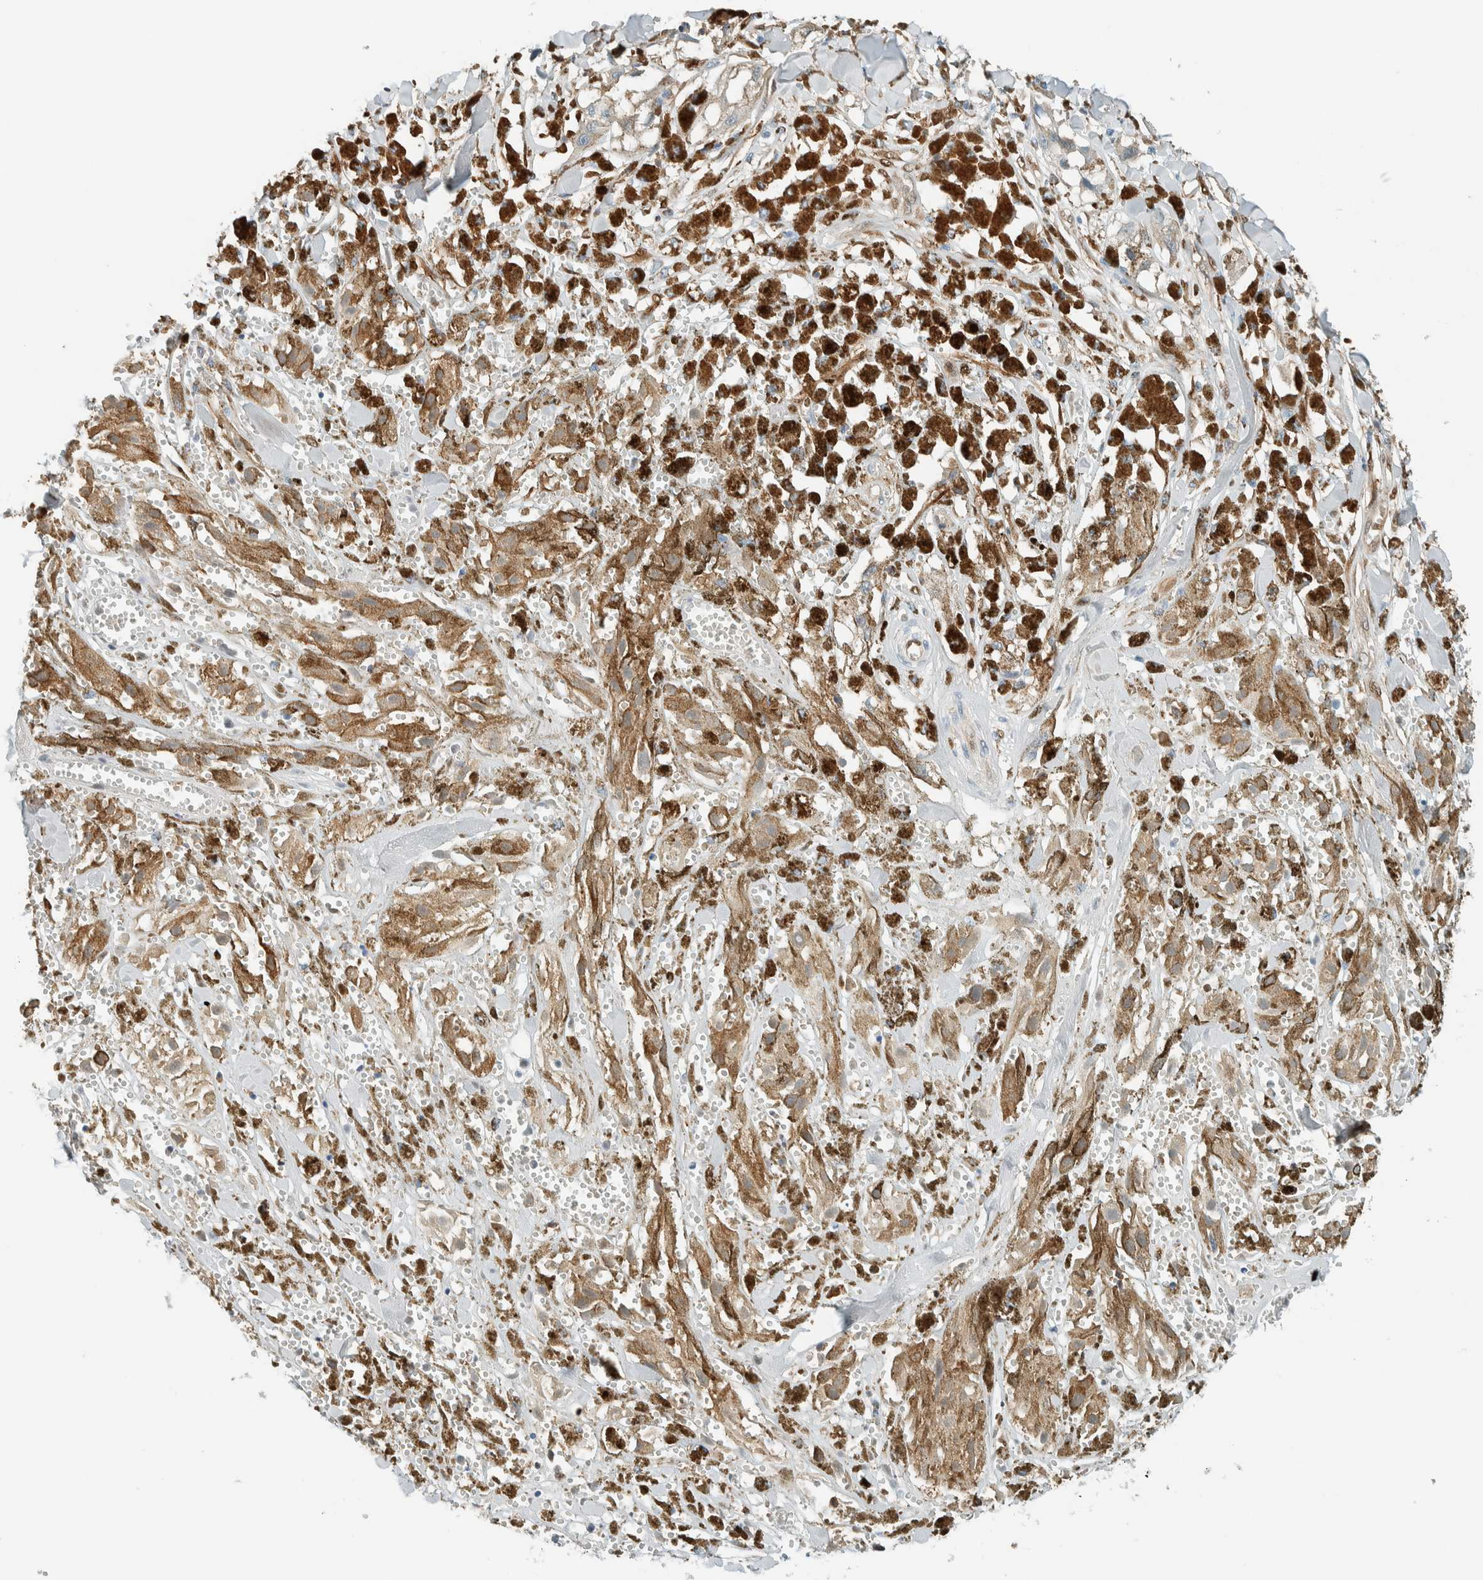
{"staining": {"intensity": "negative", "quantity": "none", "location": "none"}, "tissue": "melanoma", "cell_type": "Tumor cells", "image_type": "cancer", "snomed": [{"axis": "morphology", "description": "Malignant melanoma, NOS"}, {"axis": "topography", "description": "Skin"}], "caption": "Protein analysis of melanoma reveals no significant staining in tumor cells.", "gene": "NXN", "patient": {"sex": "male", "age": 88}}